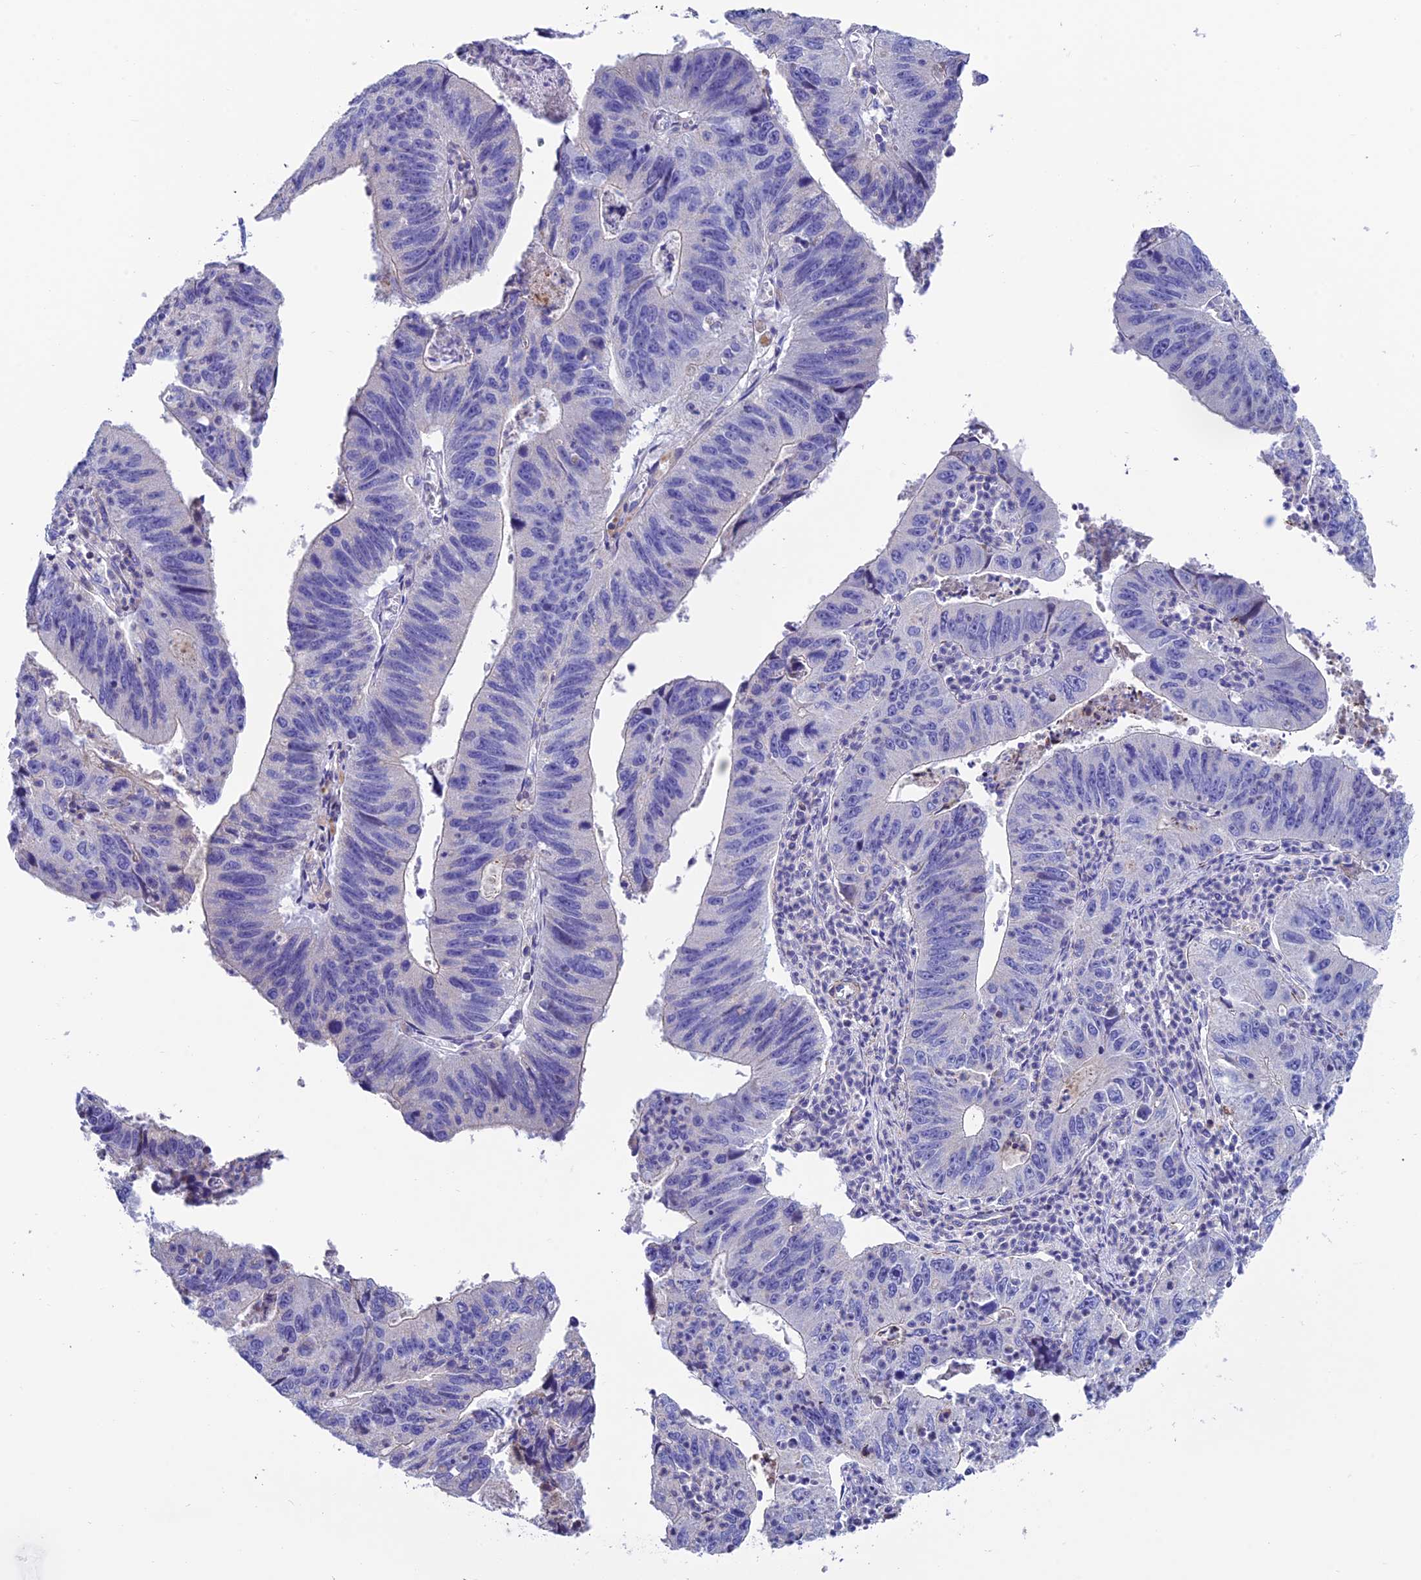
{"staining": {"intensity": "negative", "quantity": "none", "location": "none"}, "tissue": "stomach cancer", "cell_type": "Tumor cells", "image_type": "cancer", "snomed": [{"axis": "morphology", "description": "Adenocarcinoma, NOS"}, {"axis": "topography", "description": "Stomach"}], "caption": "Tumor cells show no significant protein staining in stomach cancer.", "gene": "FAM178B", "patient": {"sex": "male", "age": 59}}